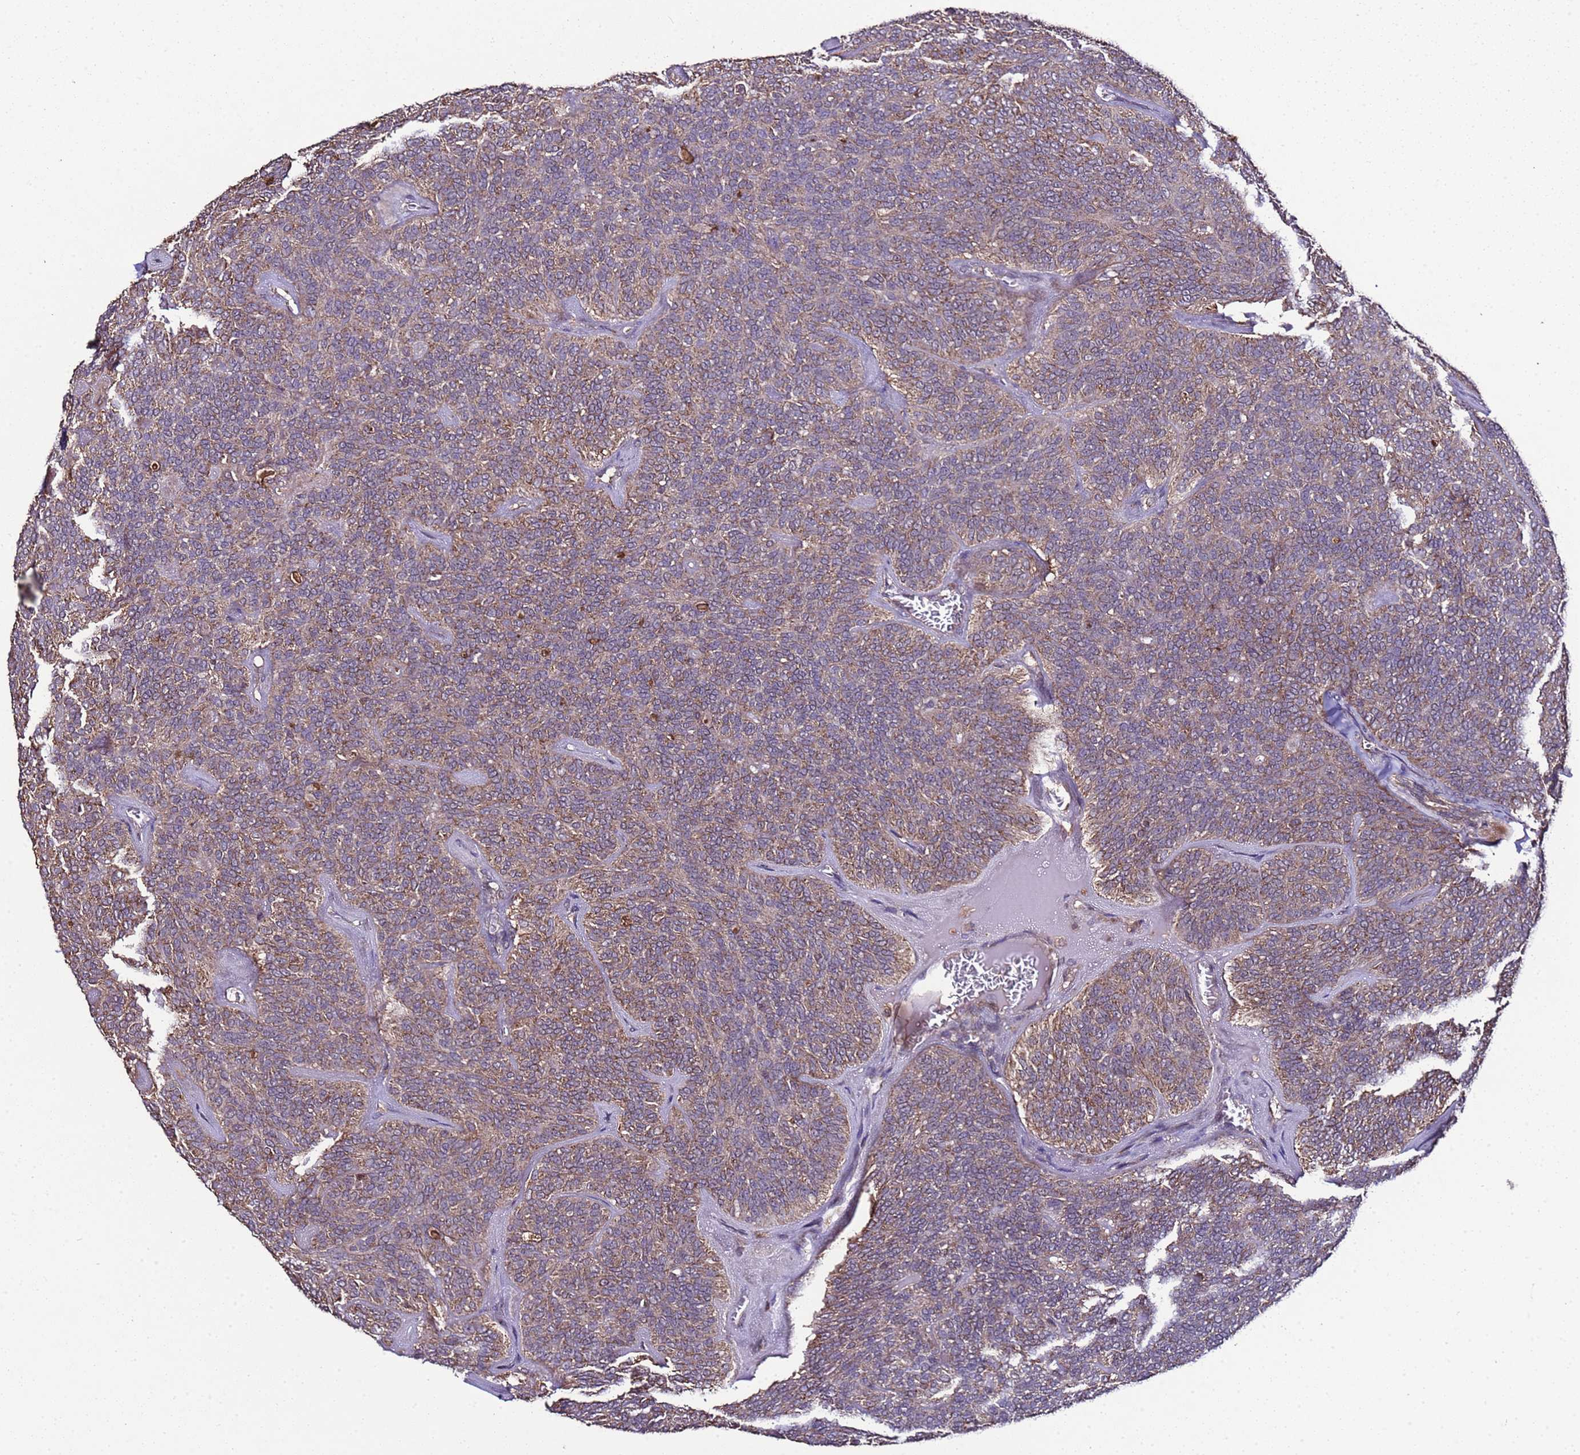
{"staining": {"intensity": "moderate", "quantity": ">75%", "location": "cytoplasmic/membranous"}, "tissue": "head and neck cancer", "cell_type": "Tumor cells", "image_type": "cancer", "snomed": [{"axis": "morphology", "description": "Adenocarcinoma, NOS"}, {"axis": "topography", "description": "Head-Neck"}], "caption": "A photomicrograph showing moderate cytoplasmic/membranous expression in approximately >75% of tumor cells in head and neck adenocarcinoma, as visualized by brown immunohistochemical staining.", "gene": "HSPBAP1", "patient": {"sex": "male", "age": 66}}